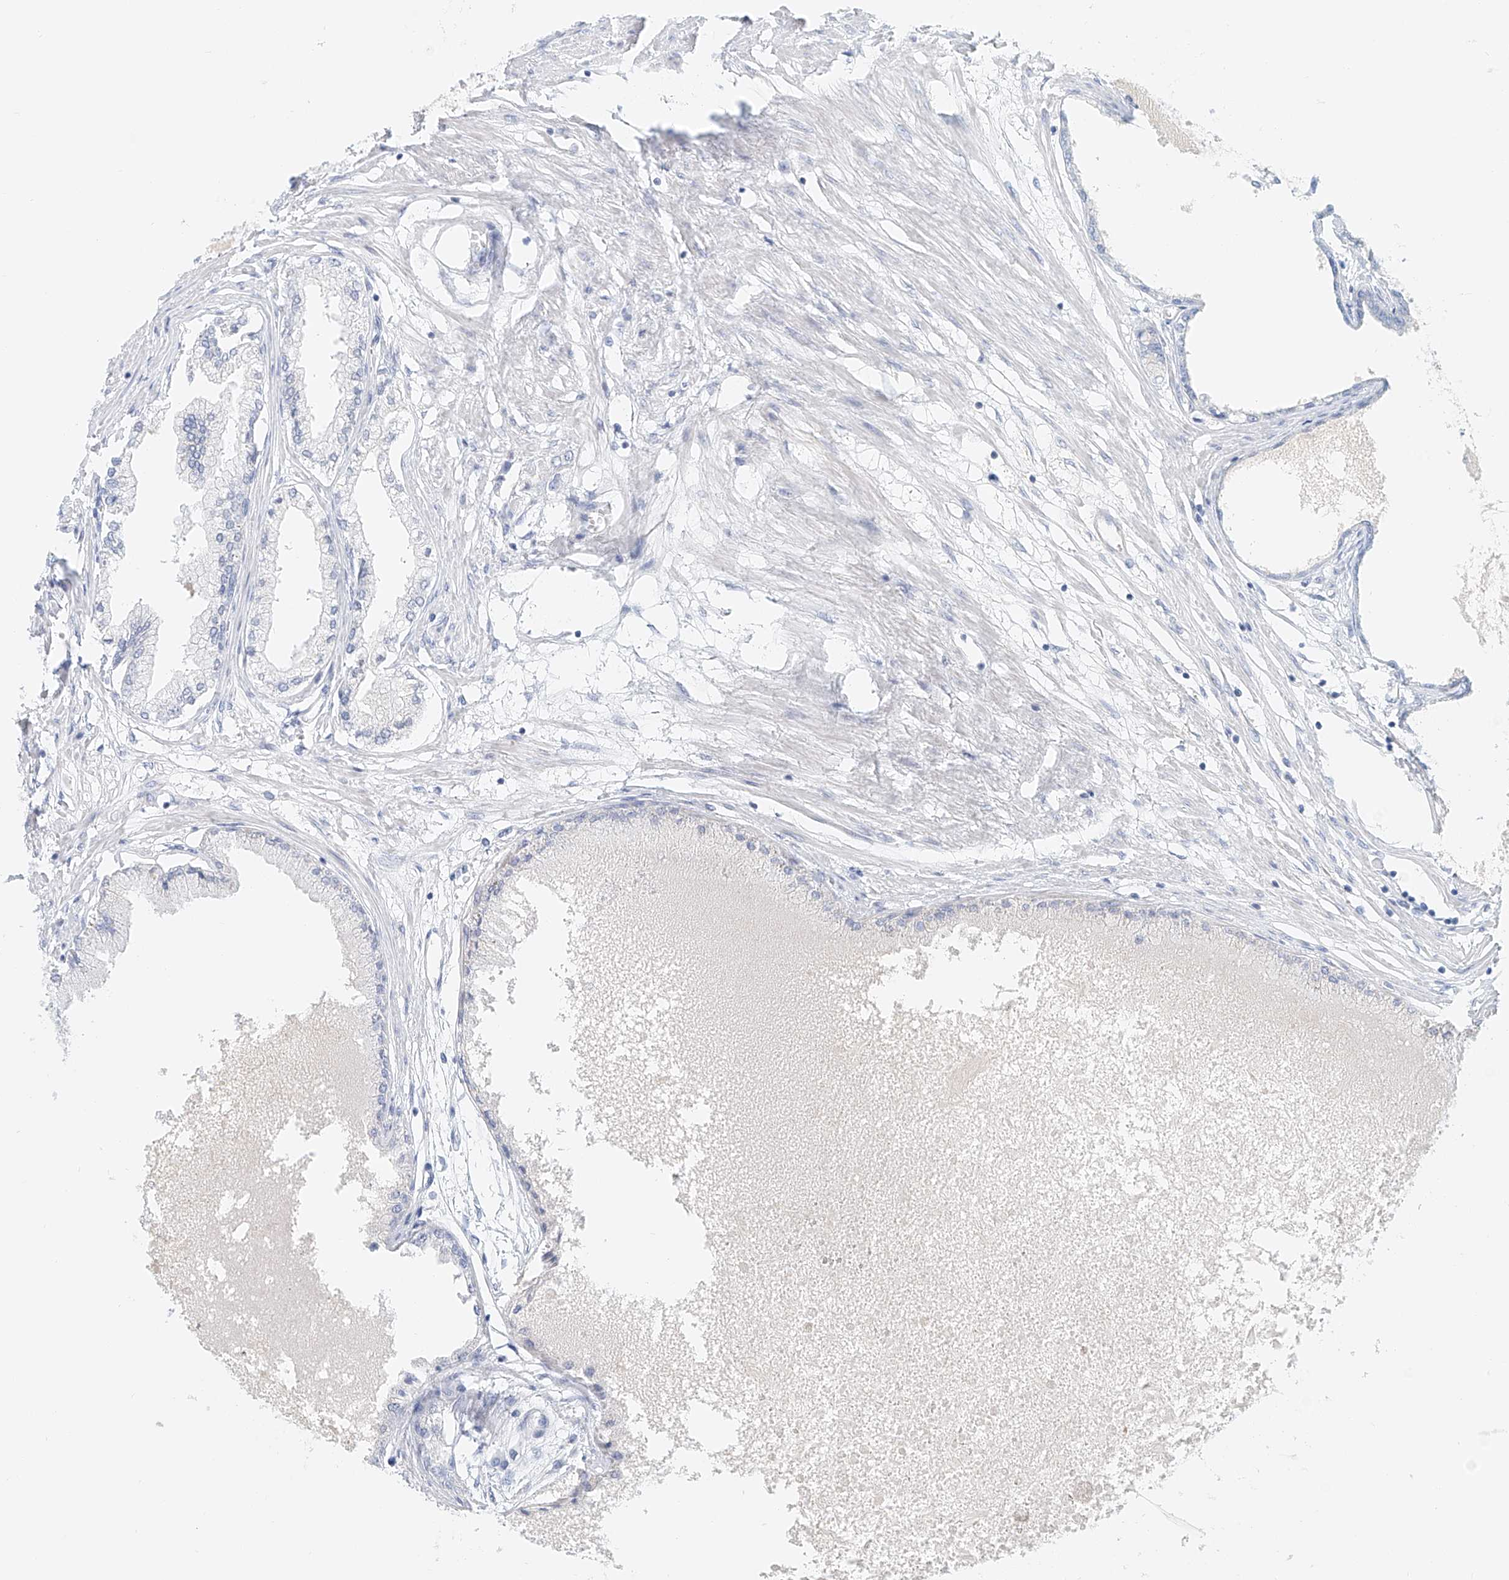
{"staining": {"intensity": "negative", "quantity": "none", "location": "none"}, "tissue": "prostate cancer", "cell_type": "Tumor cells", "image_type": "cancer", "snomed": [{"axis": "morphology", "description": "Adenocarcinoma, Low grade"}, {"axis": "topography", "description": "Prostate"}], "caption": "Immunohistochemistry photomicrograph of prostate cancer (adenocarcinoma (low-grade)) stained for a protein (brown), which demonstrates no positivity in tumor cells. (DAB immunohistochemistry (IHC), high magnification).", "gene": "FRYL", "patient": {"sex": "male", "age": 63}}